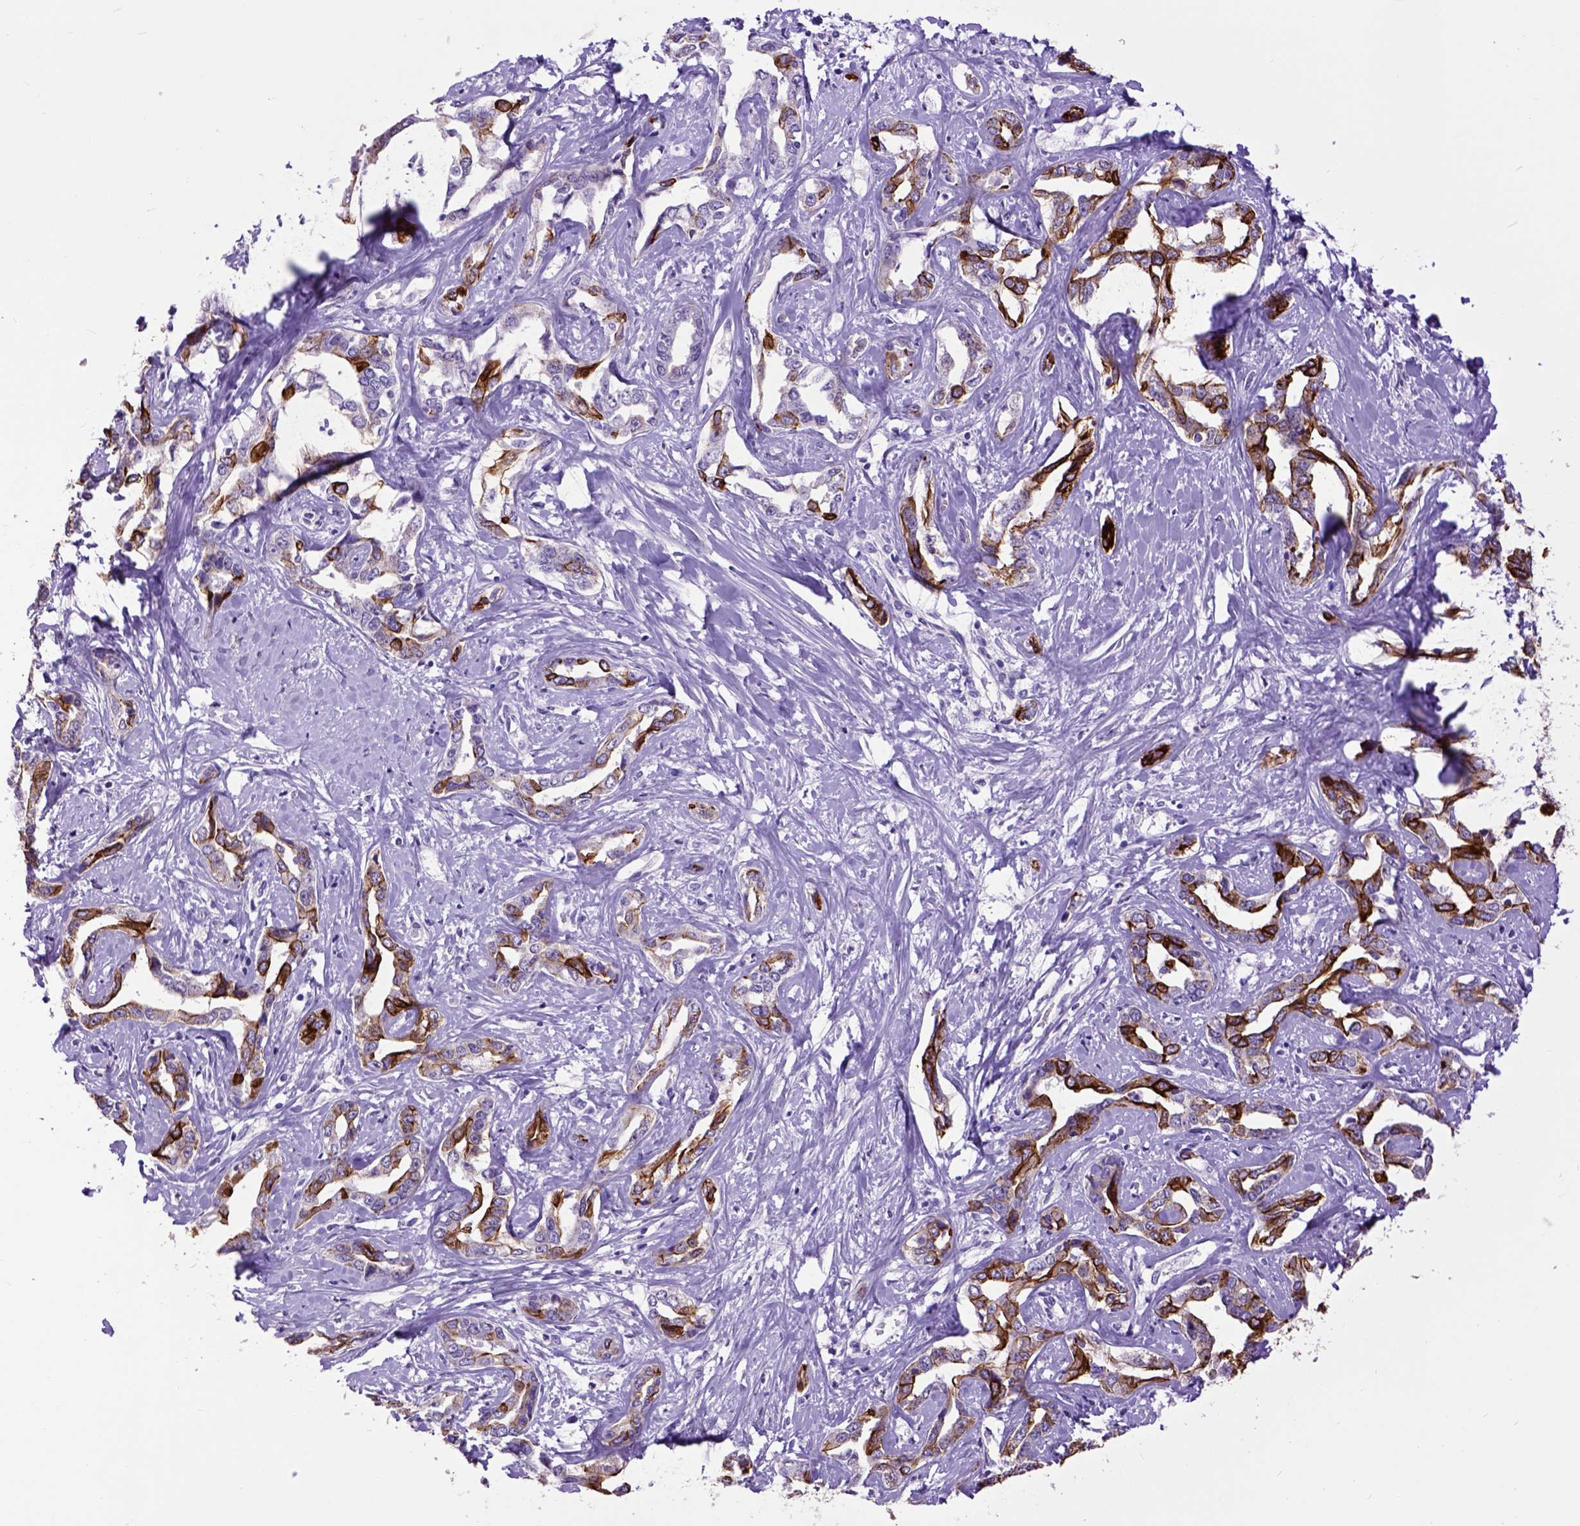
{"staining": {"intensity": "strong", "quantity": ">75%", "location": "cytoplasmic/membranous"}, "tissue": "liver cancer", "cell_type": "Tumor cells", "image_type": "cancer", "snomed": [{"axis": "morphology", "description": "Cholangiocarcinoma"}, {"axis": "topography", "description": "Liver"}], "caption": "Immunohistochemistry (DAB (3,3'-diaminobenzidine)) staining of human cholangiocarcinoma (liver) exhibits strong cytoplasmic/membranous protein positivity in approximately >75% of tumor cells.", "gene": "RAB25", "patient": {"sex": "male", "age": 59}}